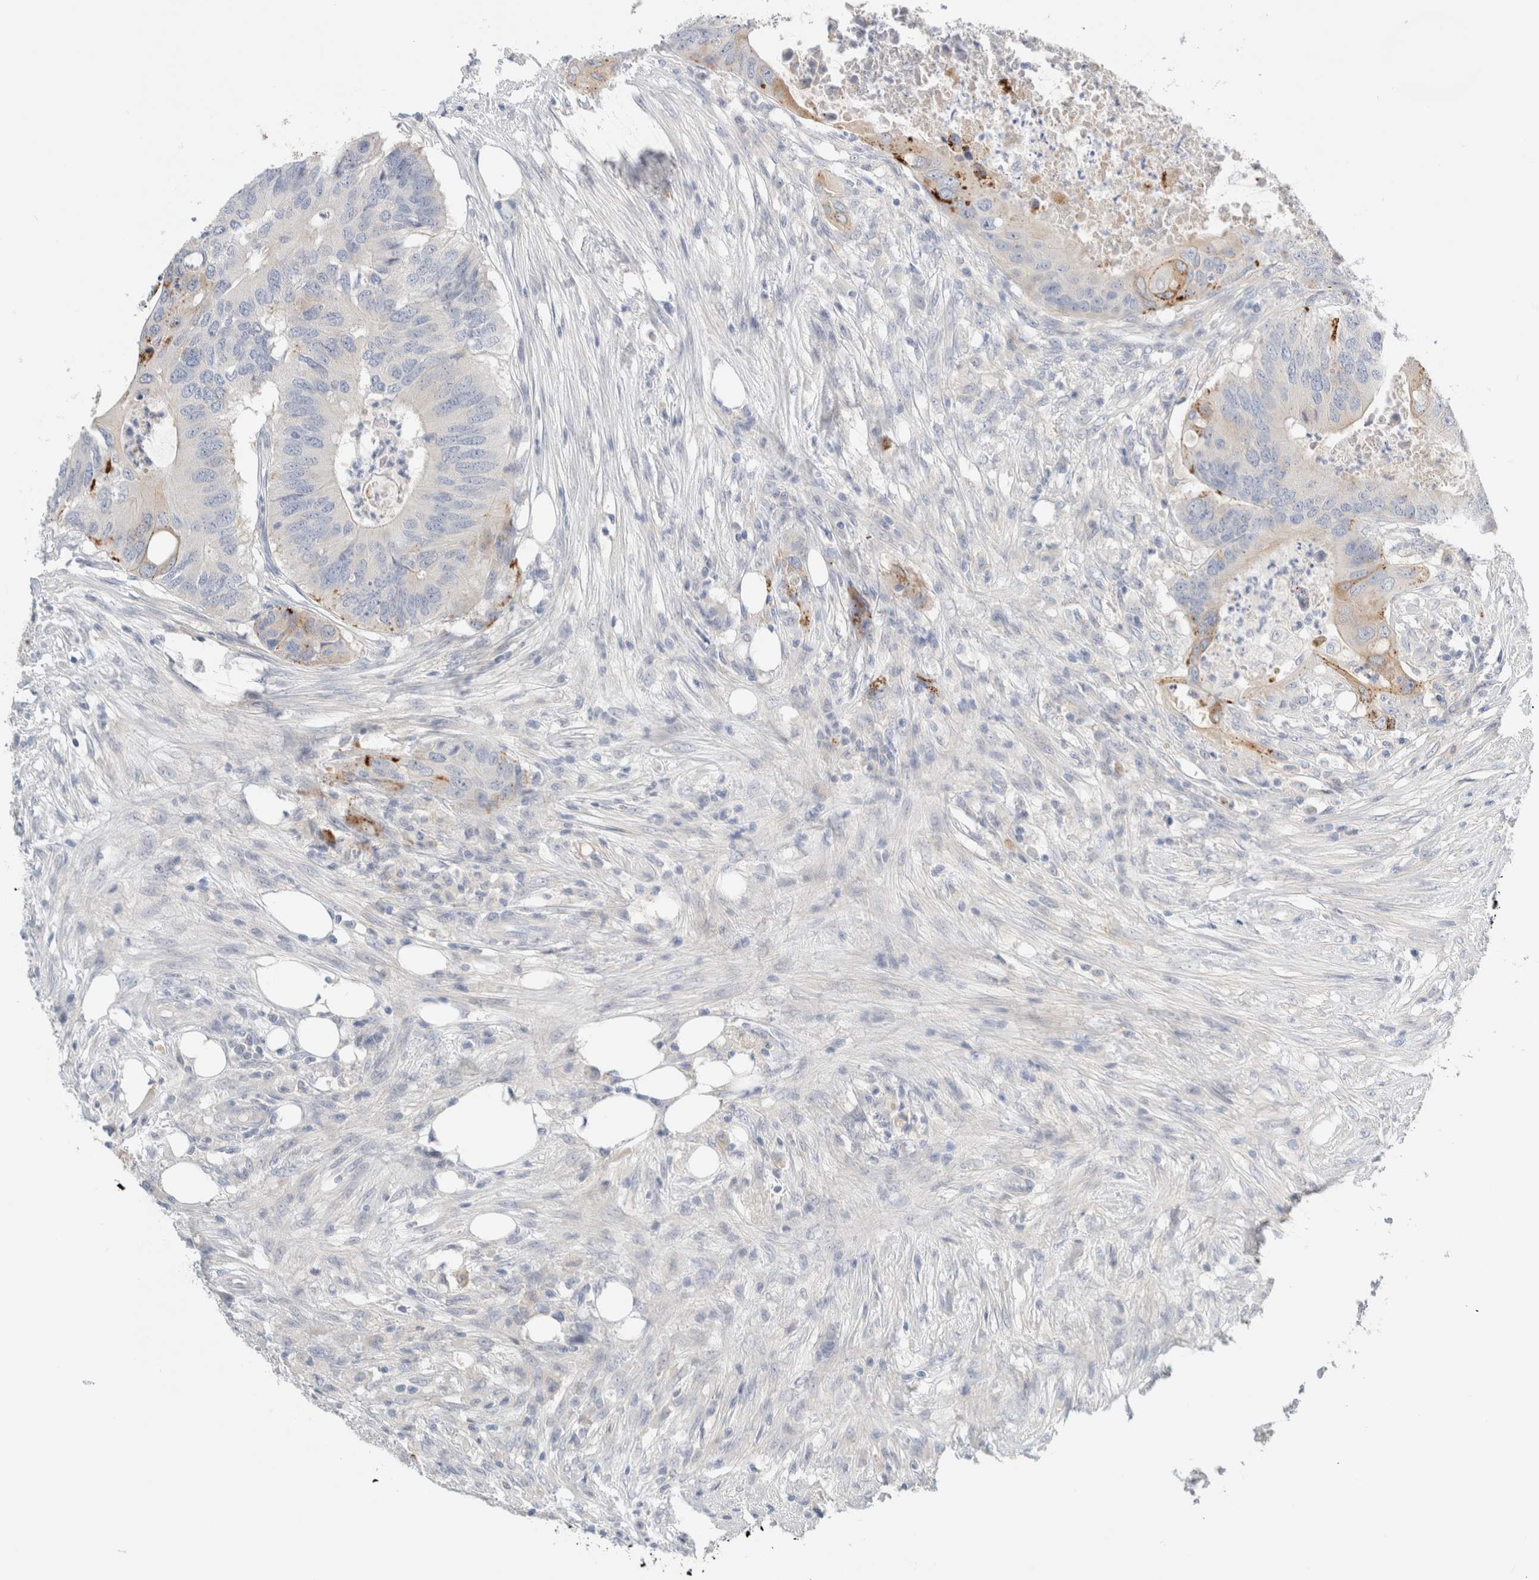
{"staining": {"intensity": "weak", "quantity": "<25%", "location": "cytoplasmic/membranous"}, "tissue": "colorectal cancer", "cell_type": "Tumor cells", "image_type": "cancer", "snomed": [{"axis": "morphology", "description": "Adenocarcinoma, NOS"}, {"axis": "topography", "description": "Colon"}], "caption": "Immunohistochemistry micrograph of neoplastic tissue: human colorectal cancer (adenocarcinoma) stained with DAB demonstrates no significant protein positivity in tumor cells.", "gene": "SDR16C5", "patient": {"sex": "male", "age": 71}}